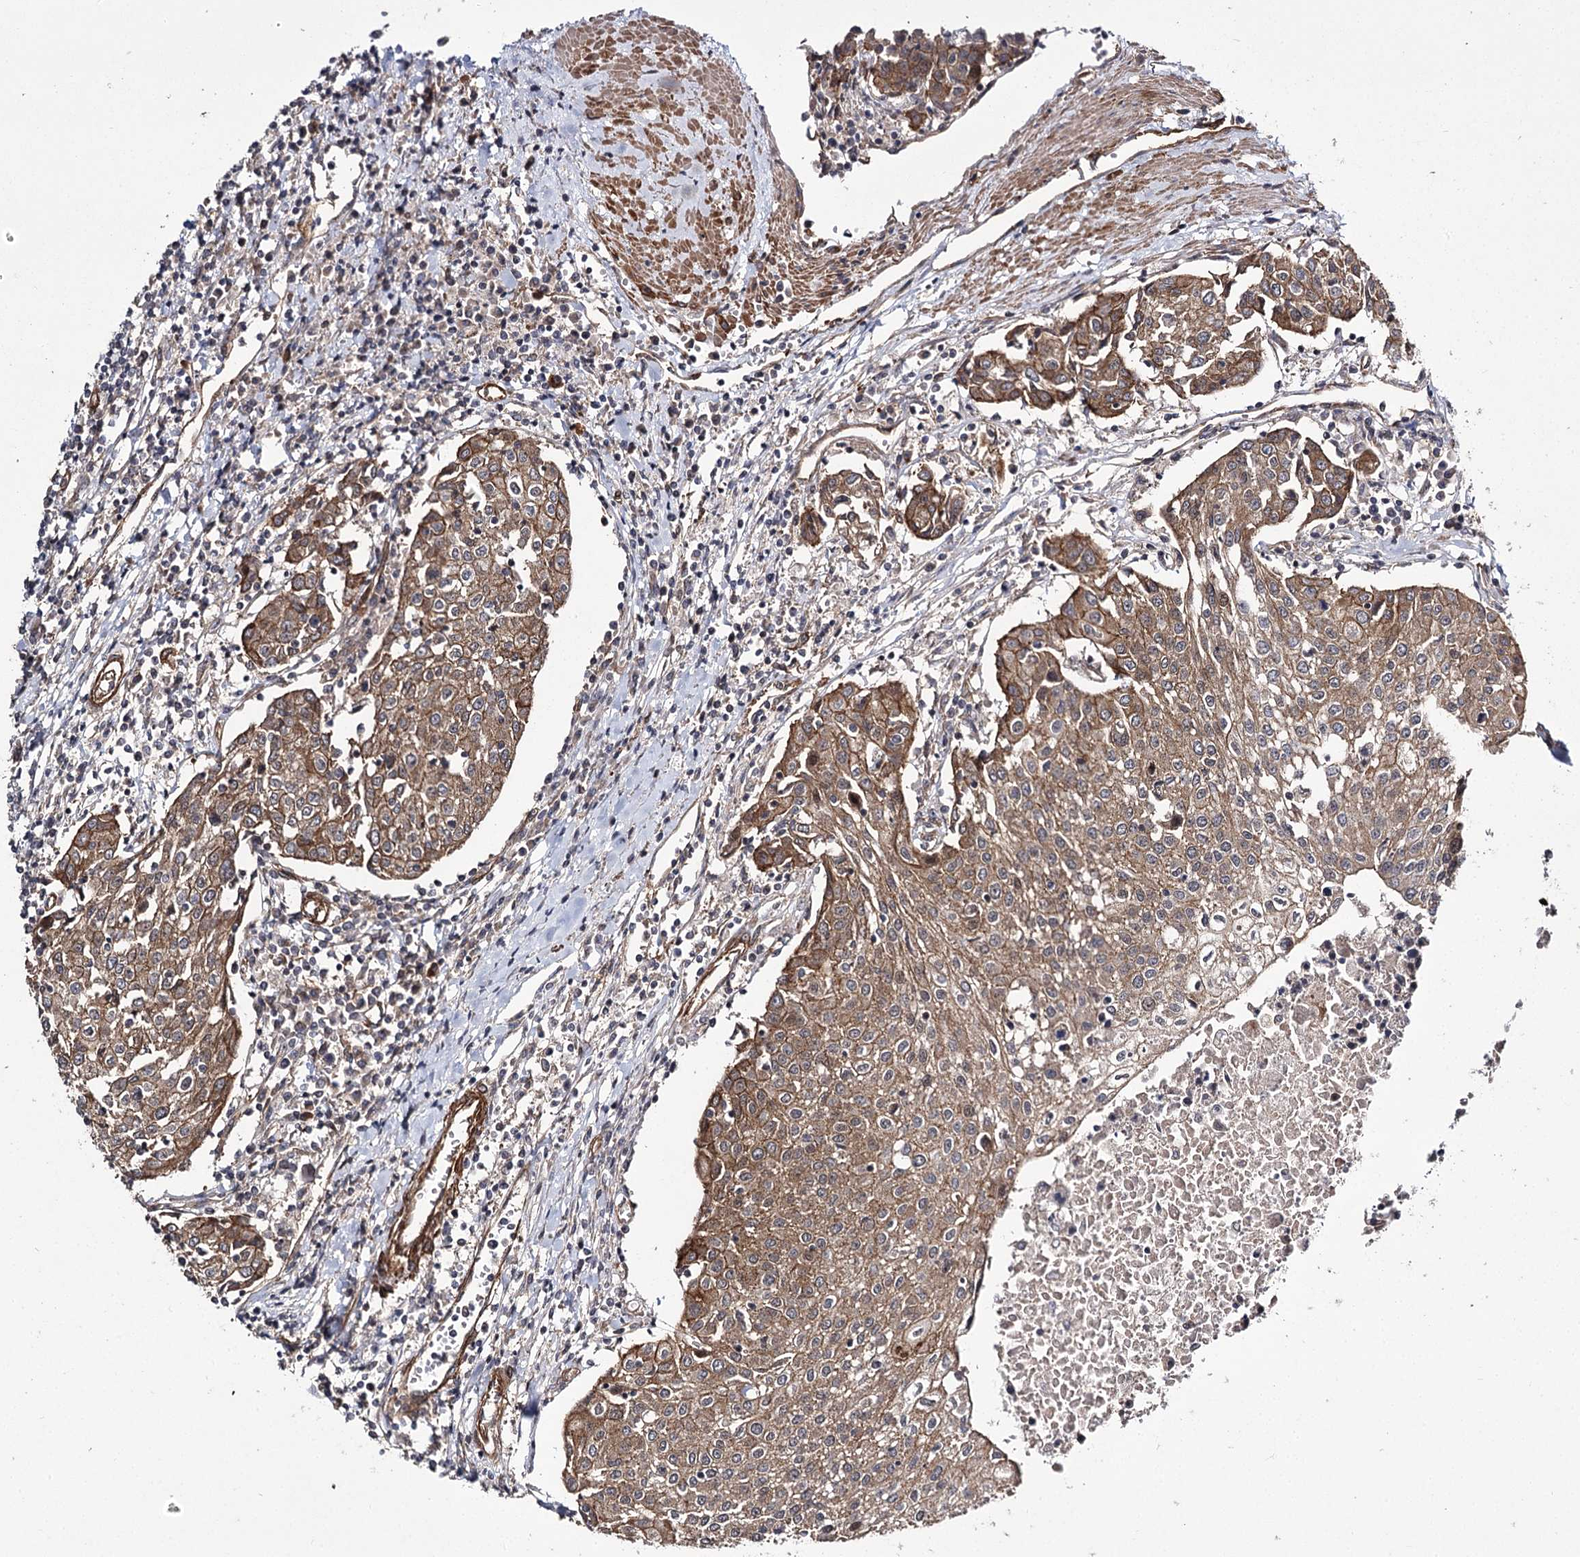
{"staining": {"intensity": "moderate", "quantity": ">75%", "location": "cytoplasmic/membranous"}, "tissue": "urothelial cancer", "cell_type": "Tumor cells", "image_type": "cancer", "snomed": [{"axis": "morphology", "description": "Urothelial carcinoma, High grade"}, {"axis": "topography", "description": "Urinary bladder"}], "caption": "Urothelial cancer stained for a protein (brown) shows moderate cytoplasmic/membranous positive positivity in approximately >75% of tumor cells.", "gene": "MYO1C", "patient": {"sex": "female", "age": 85}}